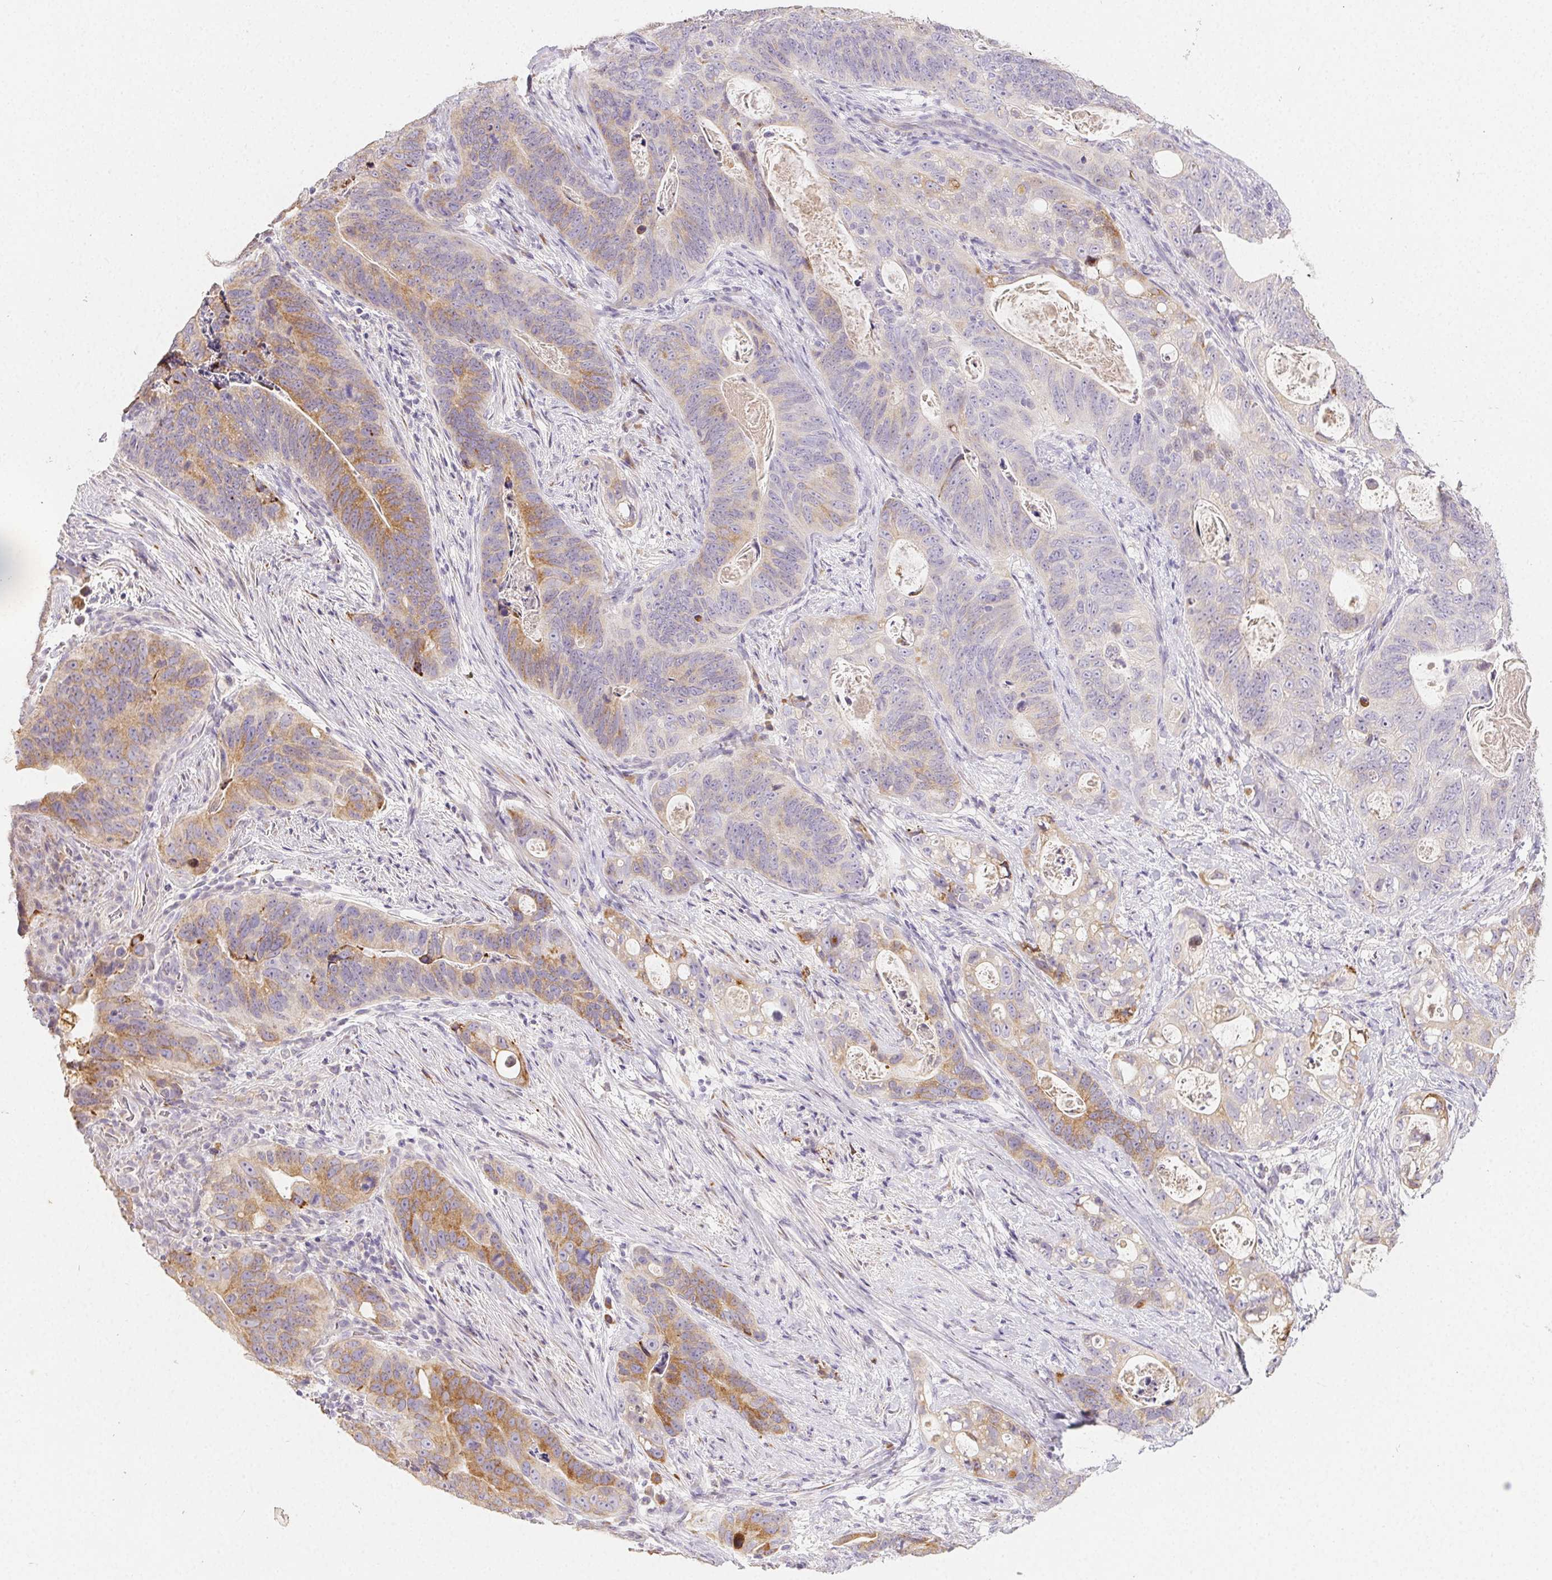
{"staining": {"intensity": "moderate", "quantity": "<25%", "location": "cytoplasmic/membranous"}, "tissue": "stomach cancer", "cell_type": "Tumor cells", "image_type": "cancer", "snomed": [{"axis": "morphology", "description": "Normal tissue, NOS"}, {"axis": "morphology", "description": "Adenocarcinoma, NOS"}, {"axis": "topography", "description": "Stomach"}], "caption": "Brown immunohistochemical staining in adenocarcinoma (stomach) reveals moderate cytoplasmic/membranous positivity in about <25% of tumor cells.", "gene": "ACVR1B", "patient": {"sex": "female", "age": 89}}